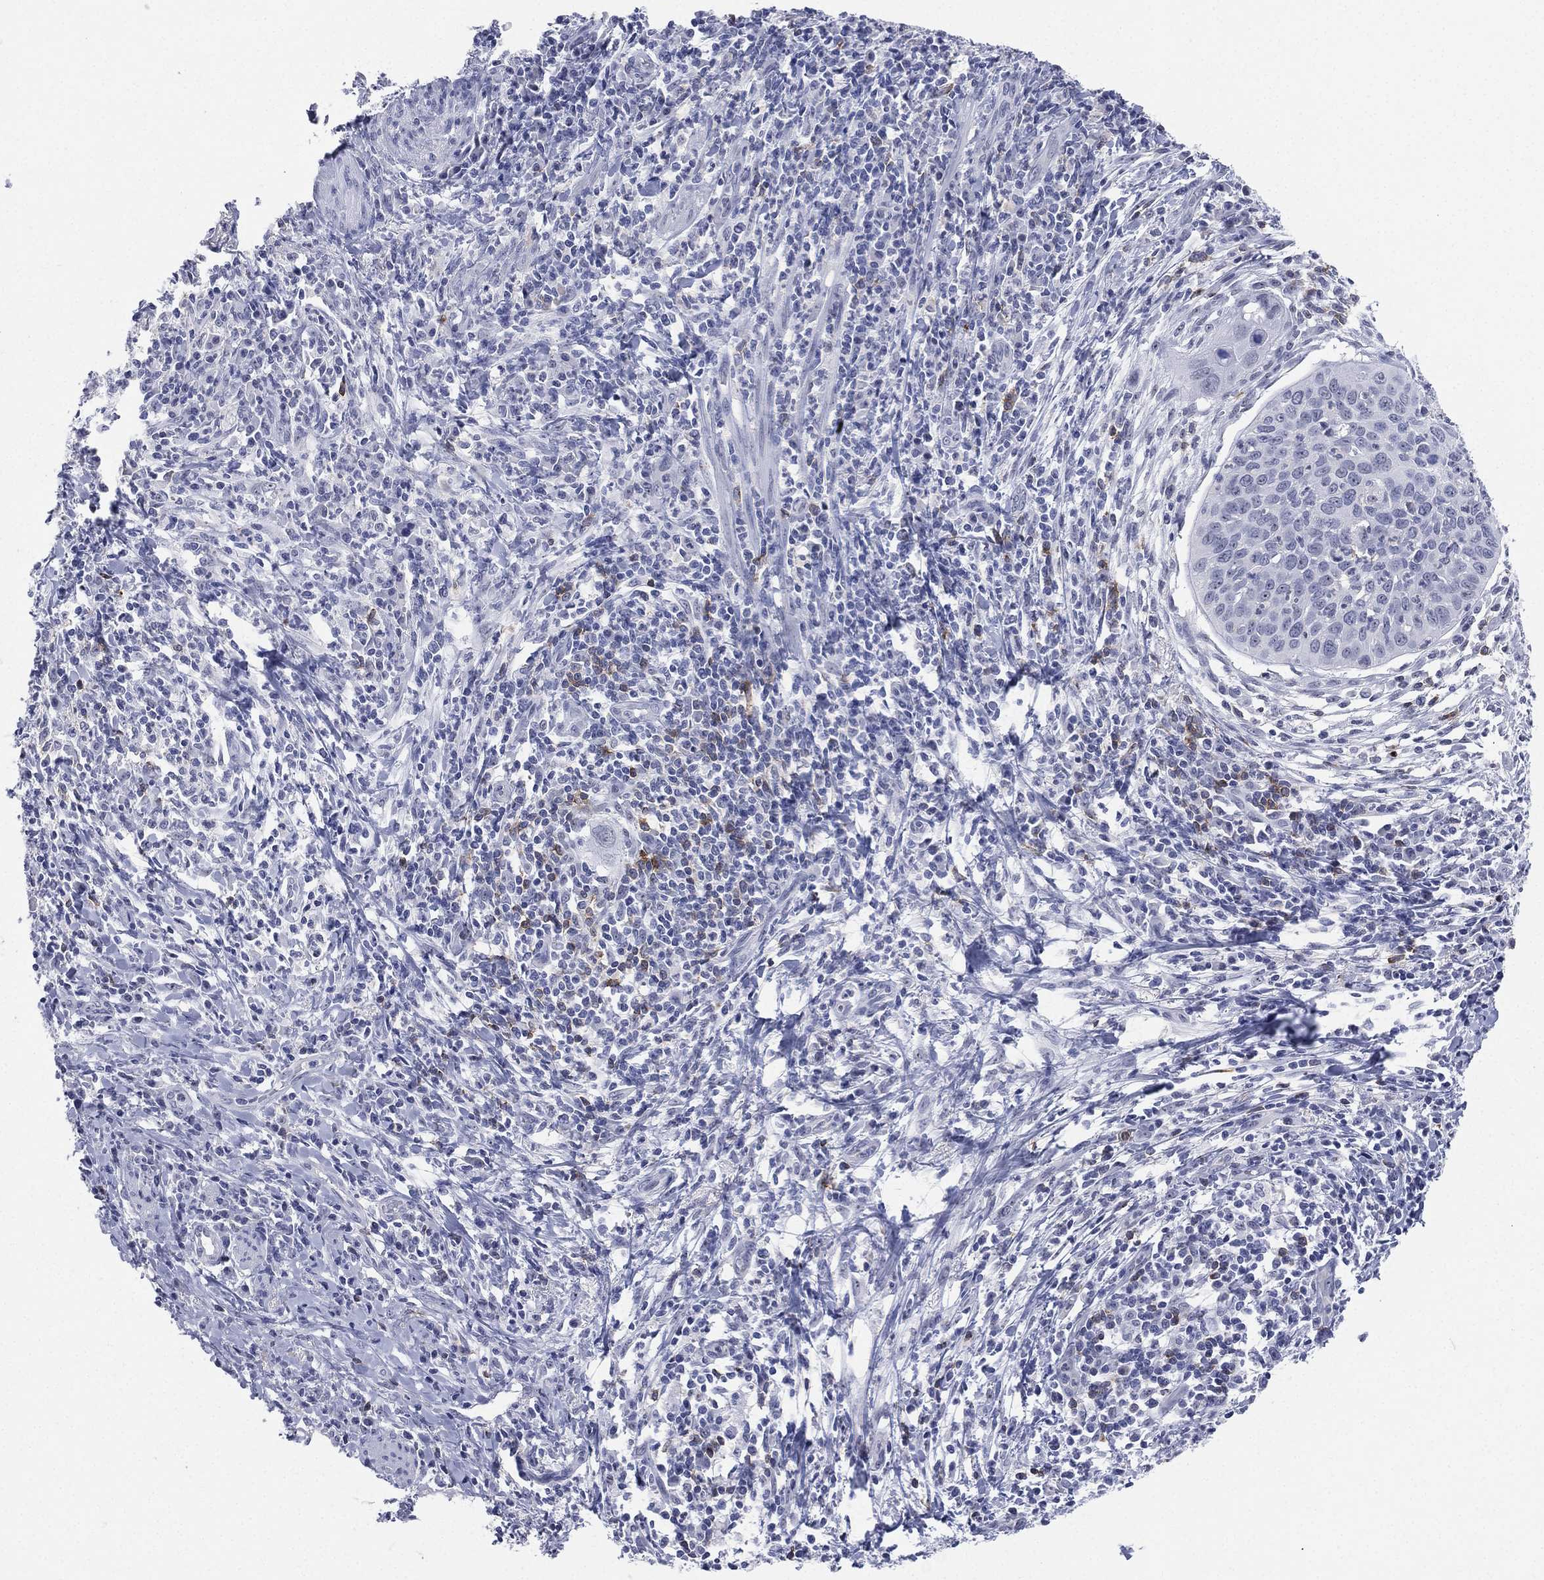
{"staining": {"intensity": "negative", "quantity": "none", "location": "none"}, "tissue": "cervical cancer", "cell_type": "Tumor cells", "image_type": "cancer", "snomed": [{"axis": "morphology", "description": "Squamous cell carcinoma, NOS"}, {"axis": "topography", "description": "Cervix"}], "caption": "Tumor cells show no significant expression in cervical squamous cell carcinoma. The staining was performed using DAB (3,3'-diaminobenzidine) to visualize the protein expression in brown, while the nuclei were stained in blue with hematoxylin (Magnification: 20x).", "gene": "CD22", "patient": {"sex": "female", "age": 26}}